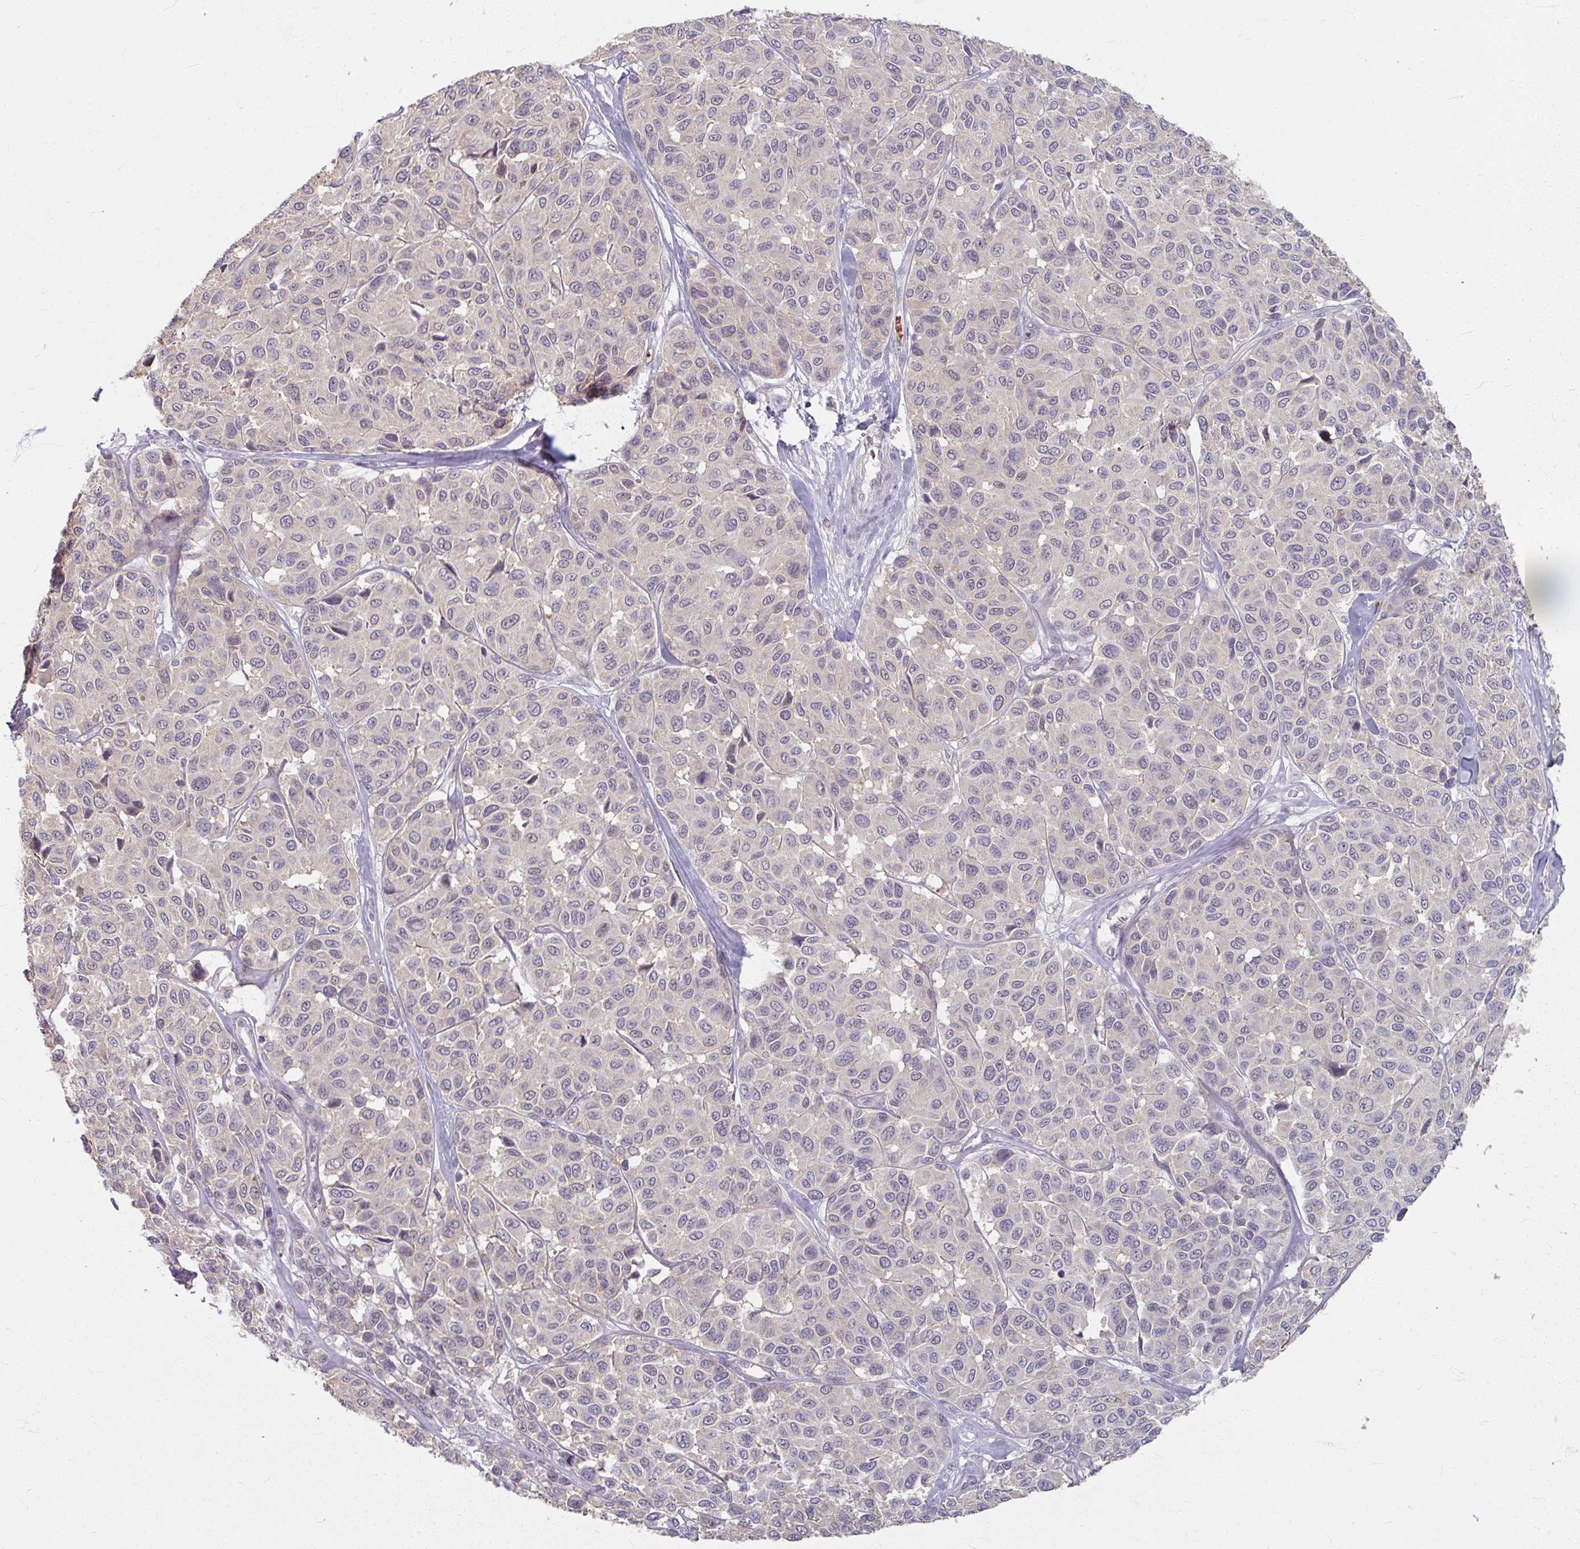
{"staining": {"intensity": "negative", "quantity": "none", "location": "none"}, "tissue": "melanoma", "cell_type": "Tumor cells", "image_type": "cancer", "snomed": [{"axis": "morphology", "description": "Malignant melanoma, NOS"}, {"axis": "topography", "description": "Skin"}], "caption": "DAB (3,3'-diaminobenzidine) immunohistochemical staining of malignant melanoma shows no significant positivity in tumor cells.", "gene": "KMT5C", "patient": {"sex": "female", "age": 66}}